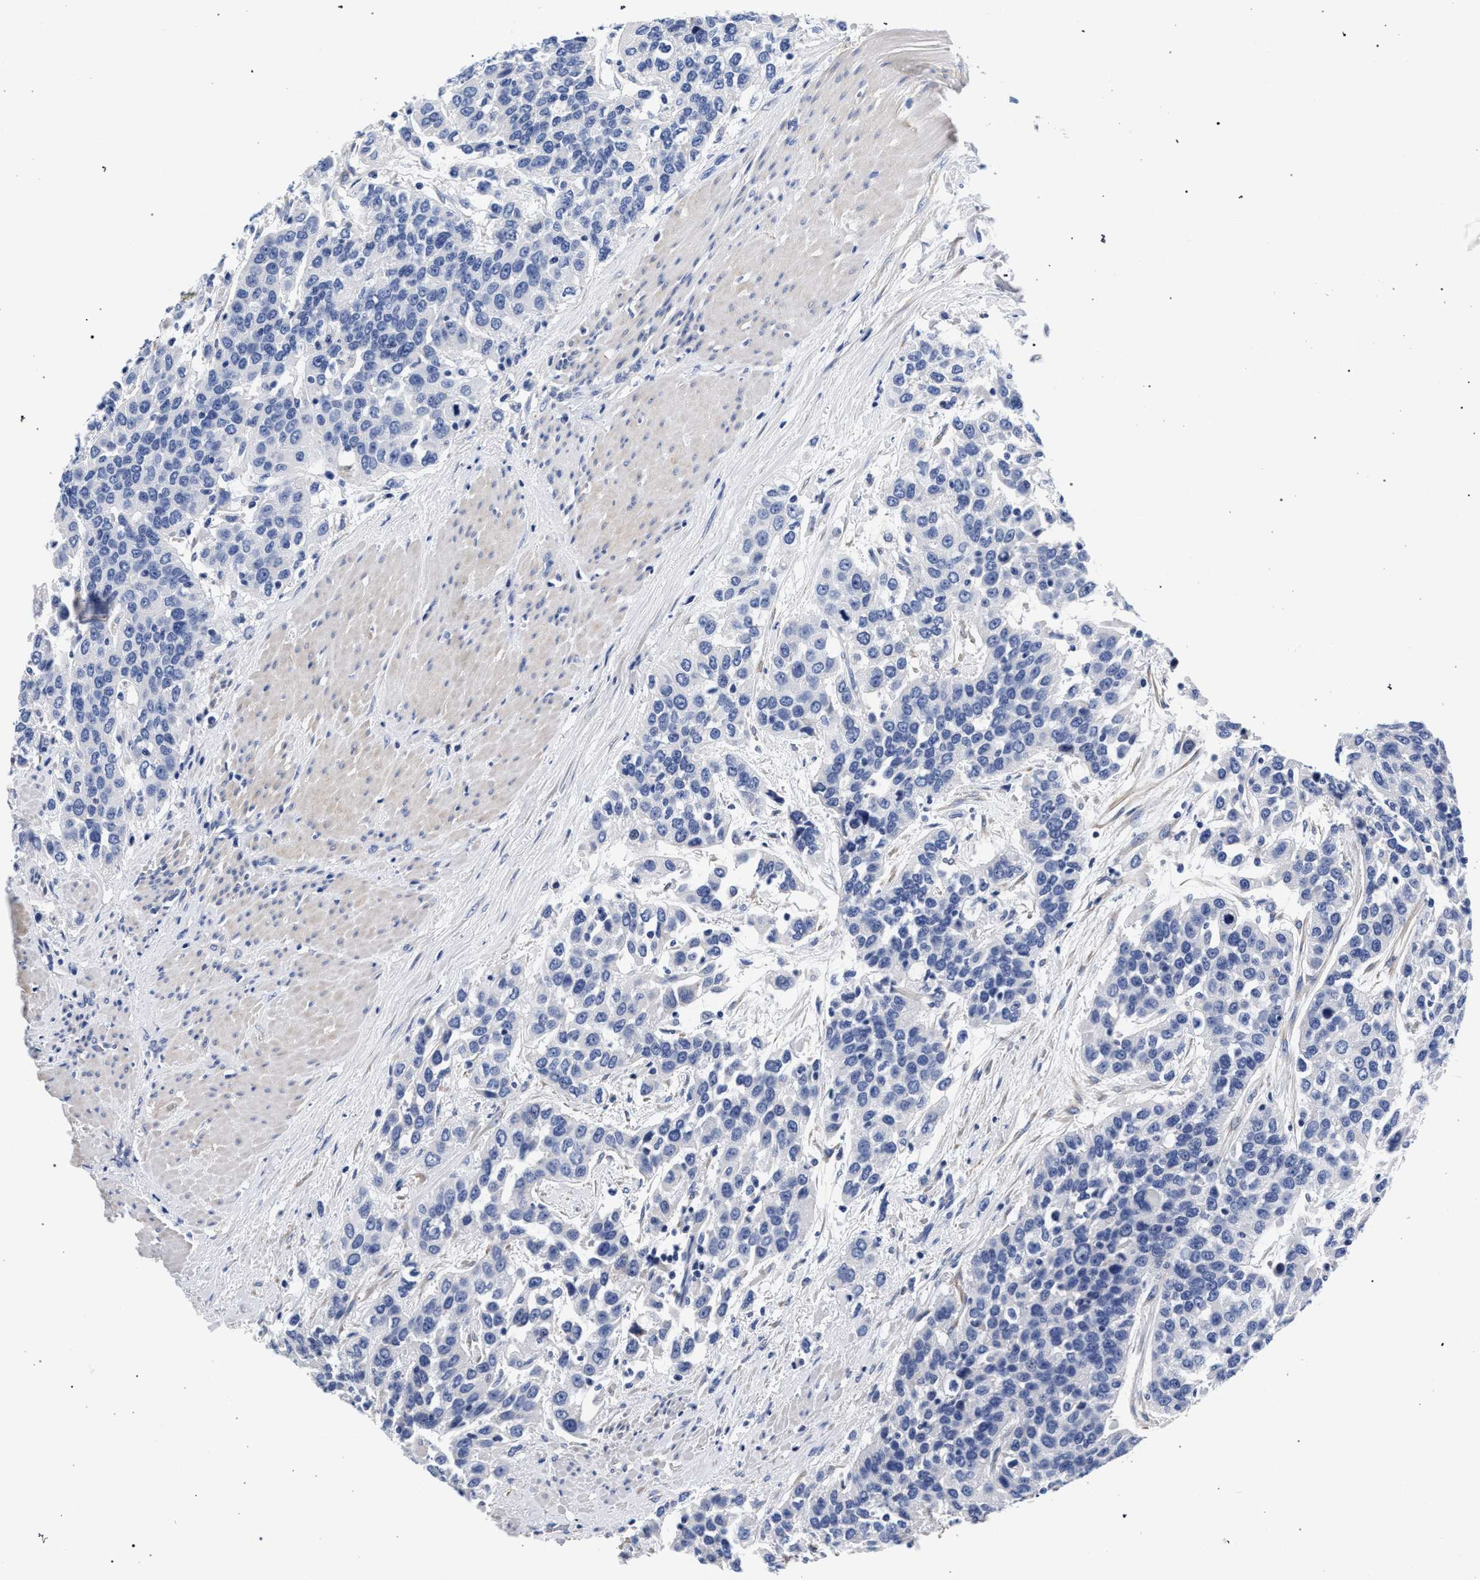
{"staining": {"intensity": "negative", "quantity": "none", "location": "none"}, "tissue": "urothelial cancer", "cell_type": "Tumor cells", "image_type": "cancer", "snomed": [{"axis": "morphology", "description": "Urothelial carcinoma, High grade"}, {"axis": "topography", "description": "Urinary bladder"}], "caption": "A photomicrograph of human urothelial cancer is negative for staining in tumor cells.", "gene": "AKAP4", "patient": {"sex": "female", "age": 80}}